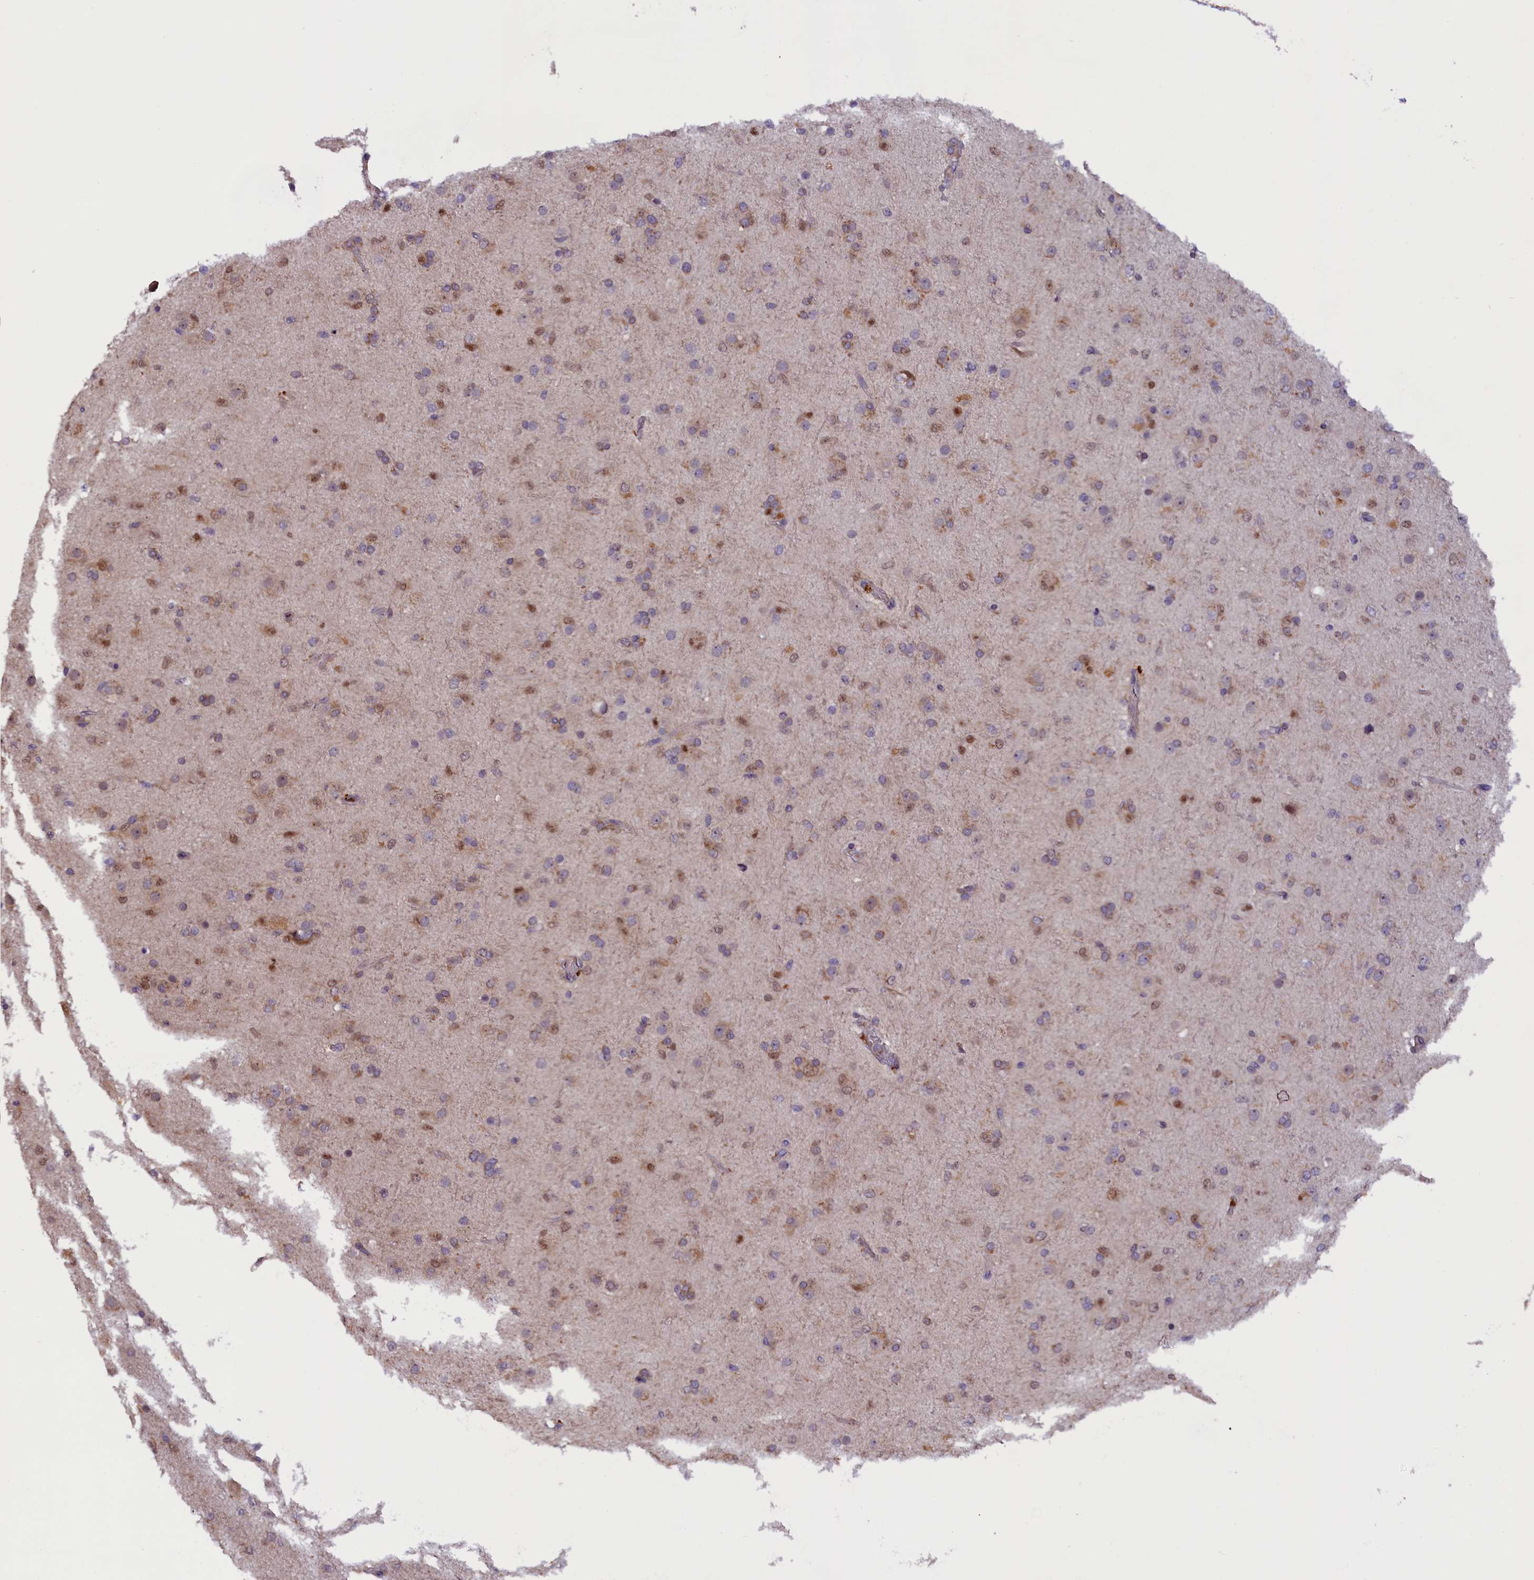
{"staining": {"intensity": "weak", "quantity": "<25%", "location": "cytoplasmic/membranous"}, "tissue": "glioma", "cell_type": "Tumor cells", "image_type": "cancer", "snomed": [{"axis": "morphology", "description": "Glioma, malignant, Low grade"}, {"axis": "topography", "description": "Brain"}], "caption": "The image shows no significant staining in tumor cells of malignant glioma (low-grade).", "gene": "CCDC9B", "patient": {"sex": "male", "age": 65}}